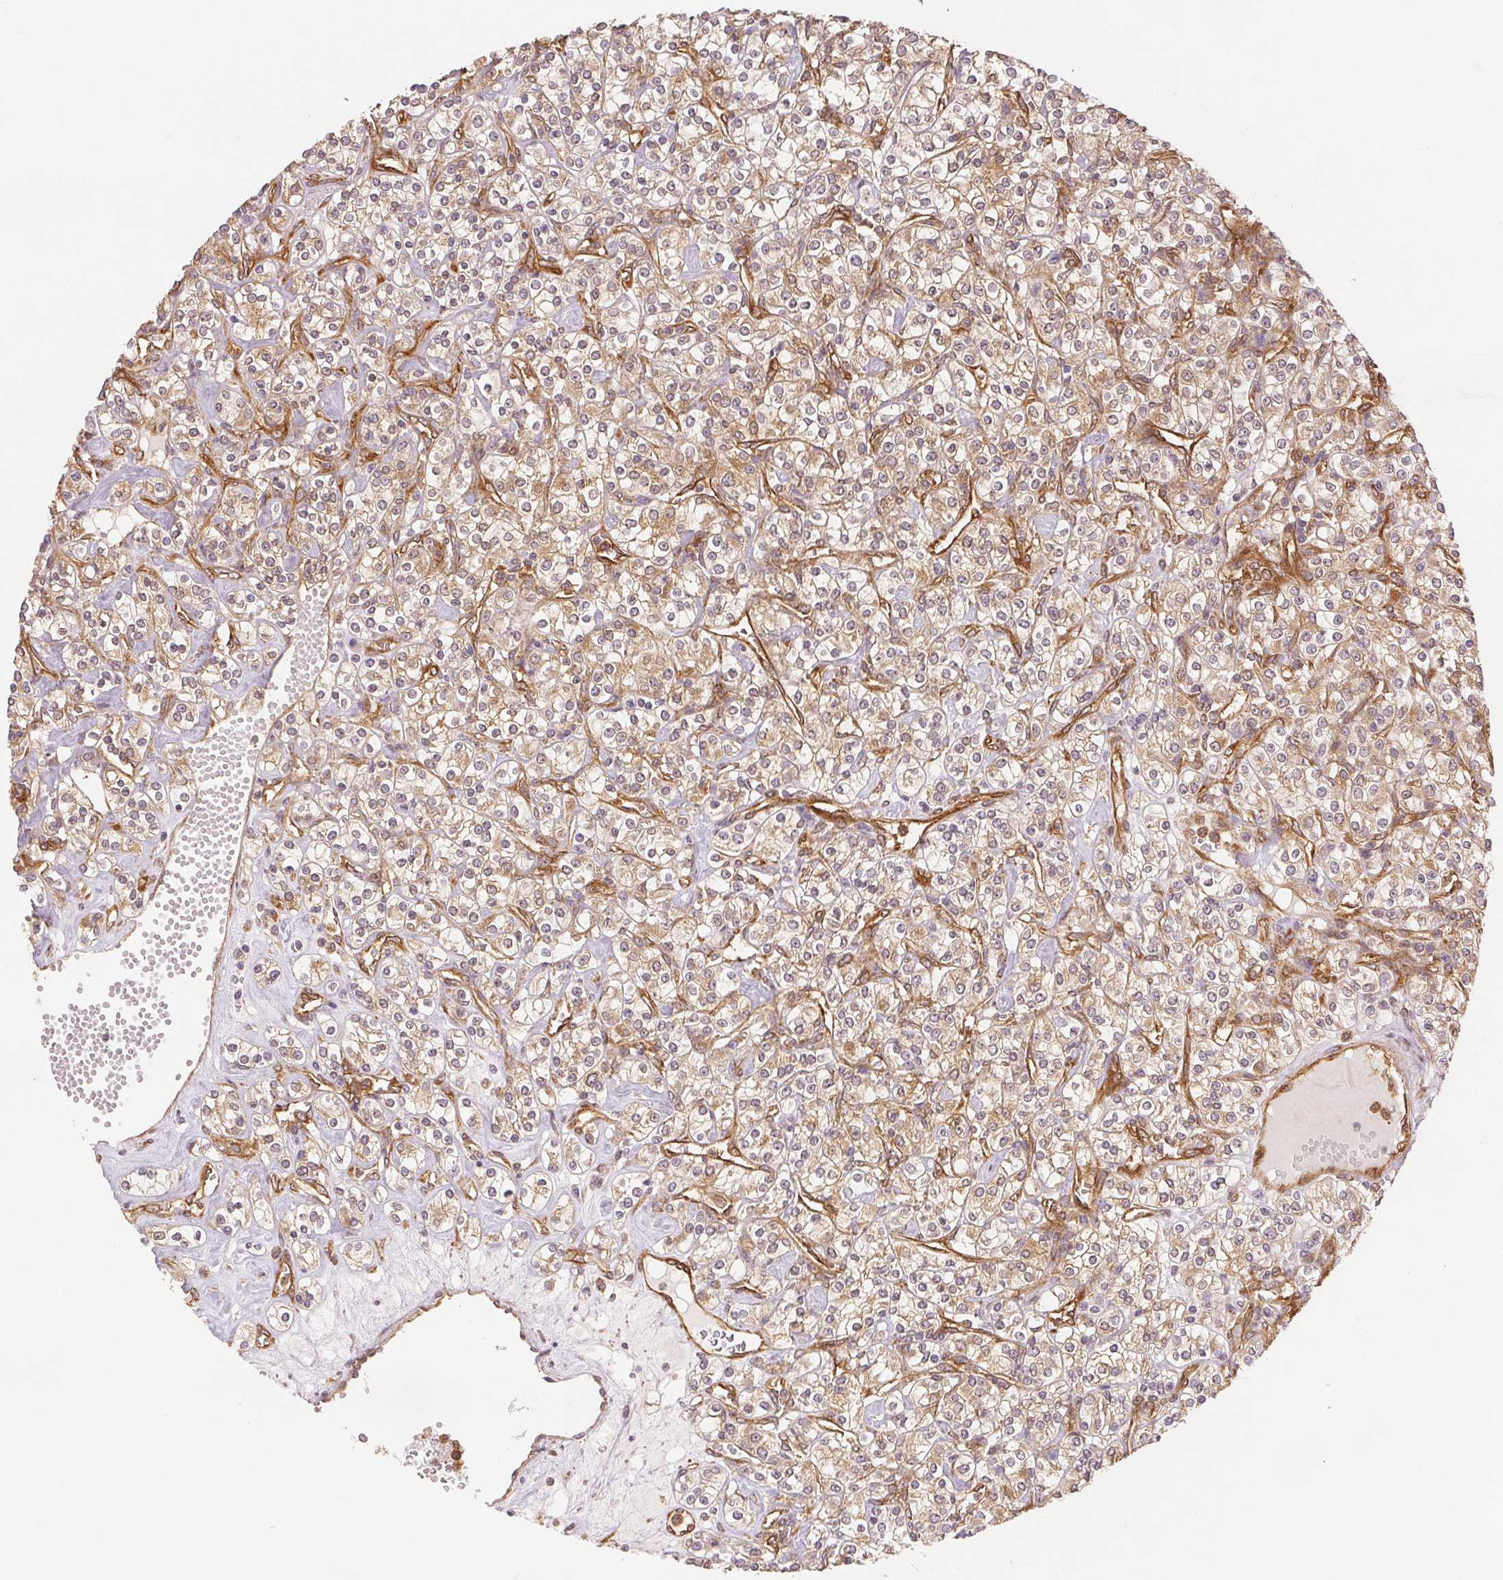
{"staining": {"intensity": "weak", "quantity": ">75%", "location": "cytoplasmic/membranous"}, "tissue": "renal cancer", "cell_type": "Tumor cells", "image_type": "cancer", "snomed": [{"axis": "morphology", "description": "Adenocarcinoma, NOS"}, {"axis": "topography", "description": "Kidney"}], "caption": "Tumor cells reveal weak cytoplasmic/membranous expression in about >75% of cells in renal cancer. (DAB IHC, brown staining for protein, blue staining for nuclei).", "gene": "DIAPH2", "patient": {"sex": "male", "age": 77}}